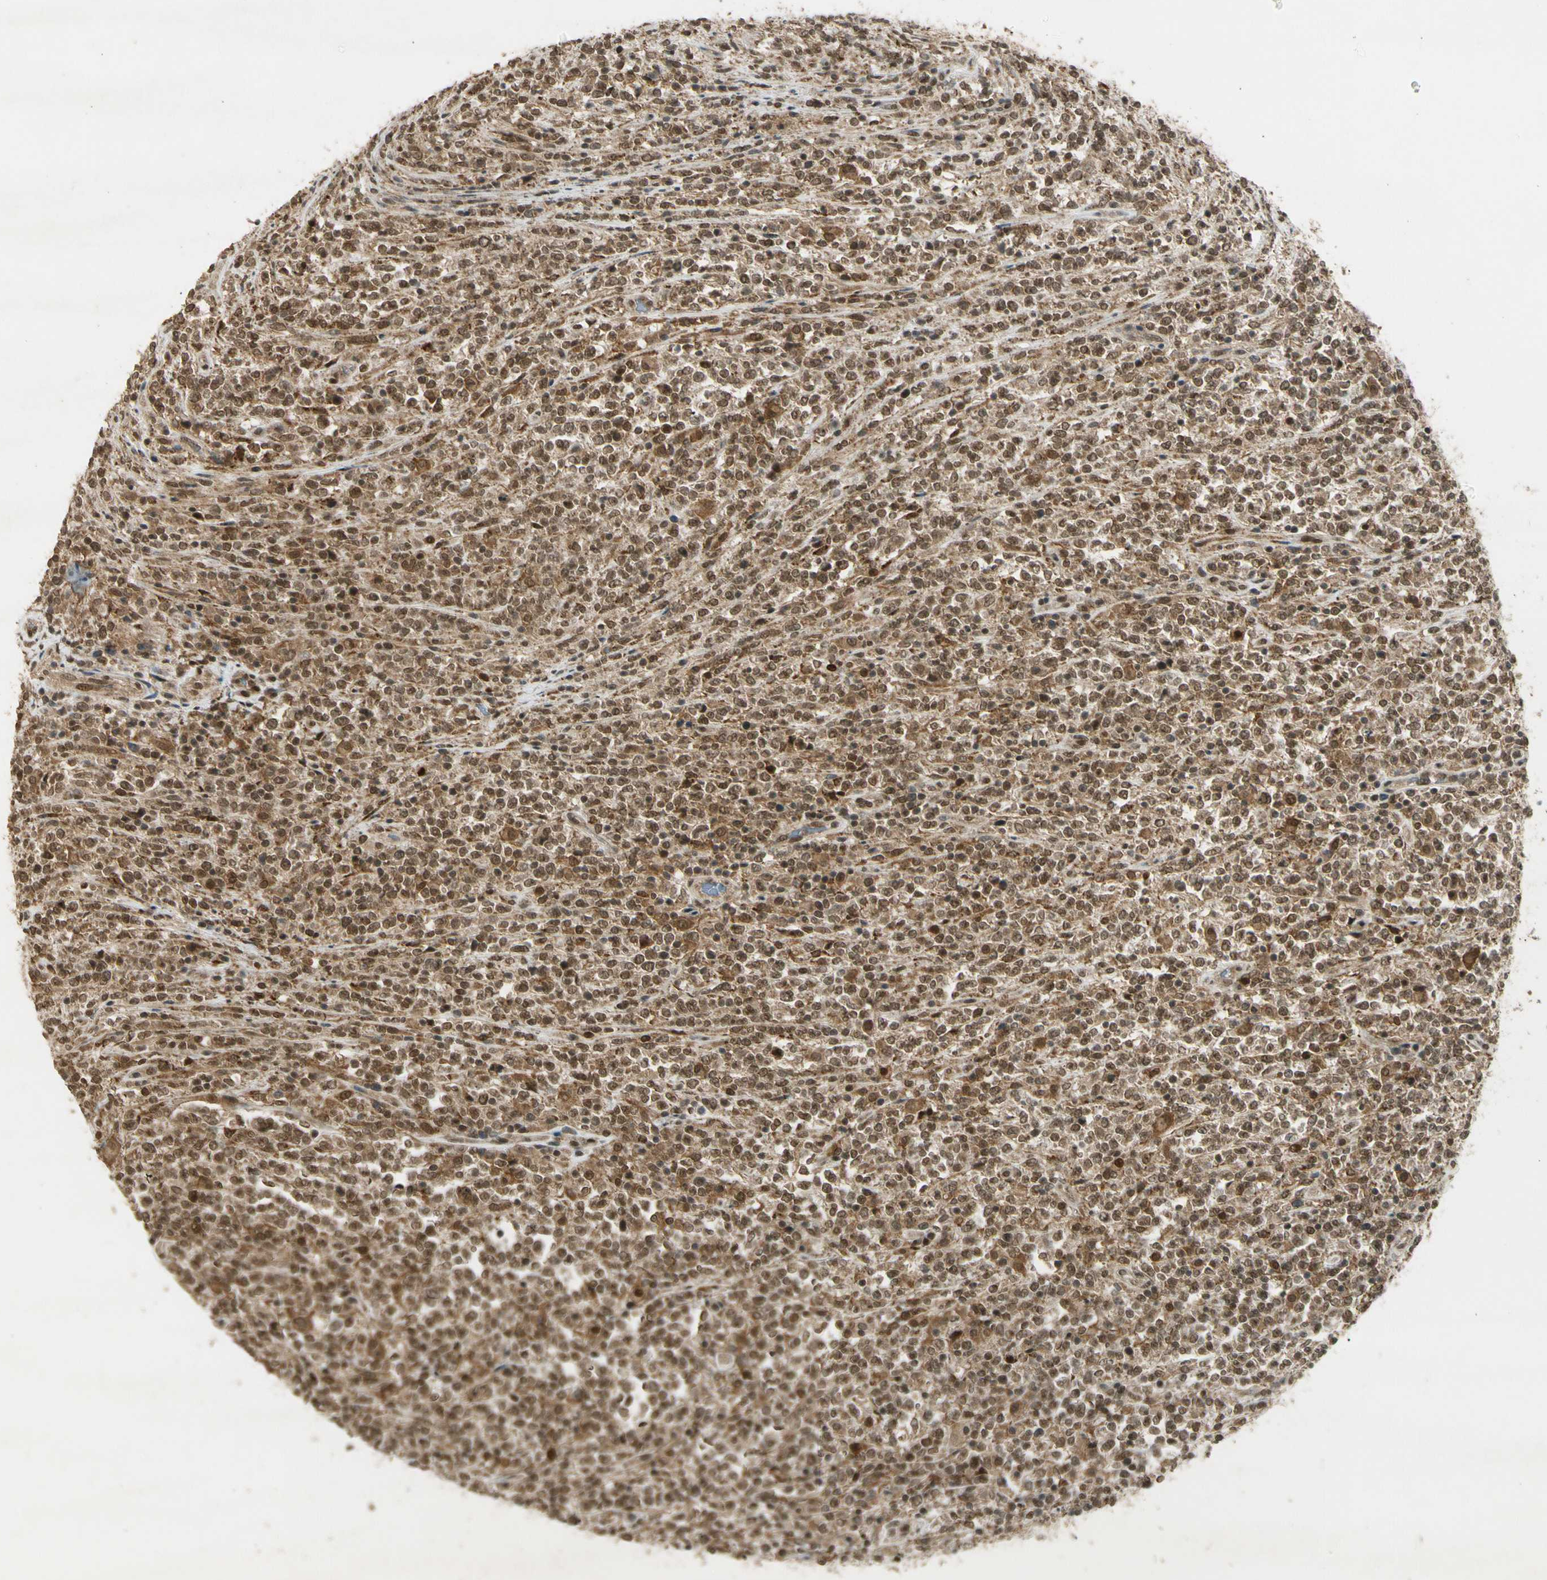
{"staining": {"intensity": "moderate", "quantity": ">75%", "location": "cytoplasmic/membranous,nuclear"}, "tissue": "lymphoma", "cell_type": "Tumor cells", "image_type": "cancer", "snomed": [{"axis": "morphology", "description": "Malignant lymphoma, non-Hodgkin's type, High grade"}, {"axis": "topography", "description": "Soft tissue"}], "caption": "Protein analysis of lymphoma tissue shows moderate cytoplasmic/membranous and nuclear positivity in about >75% of tumor cells.", "gene": "ZNF135", "patient": {"sex": "male", "age": 18}}